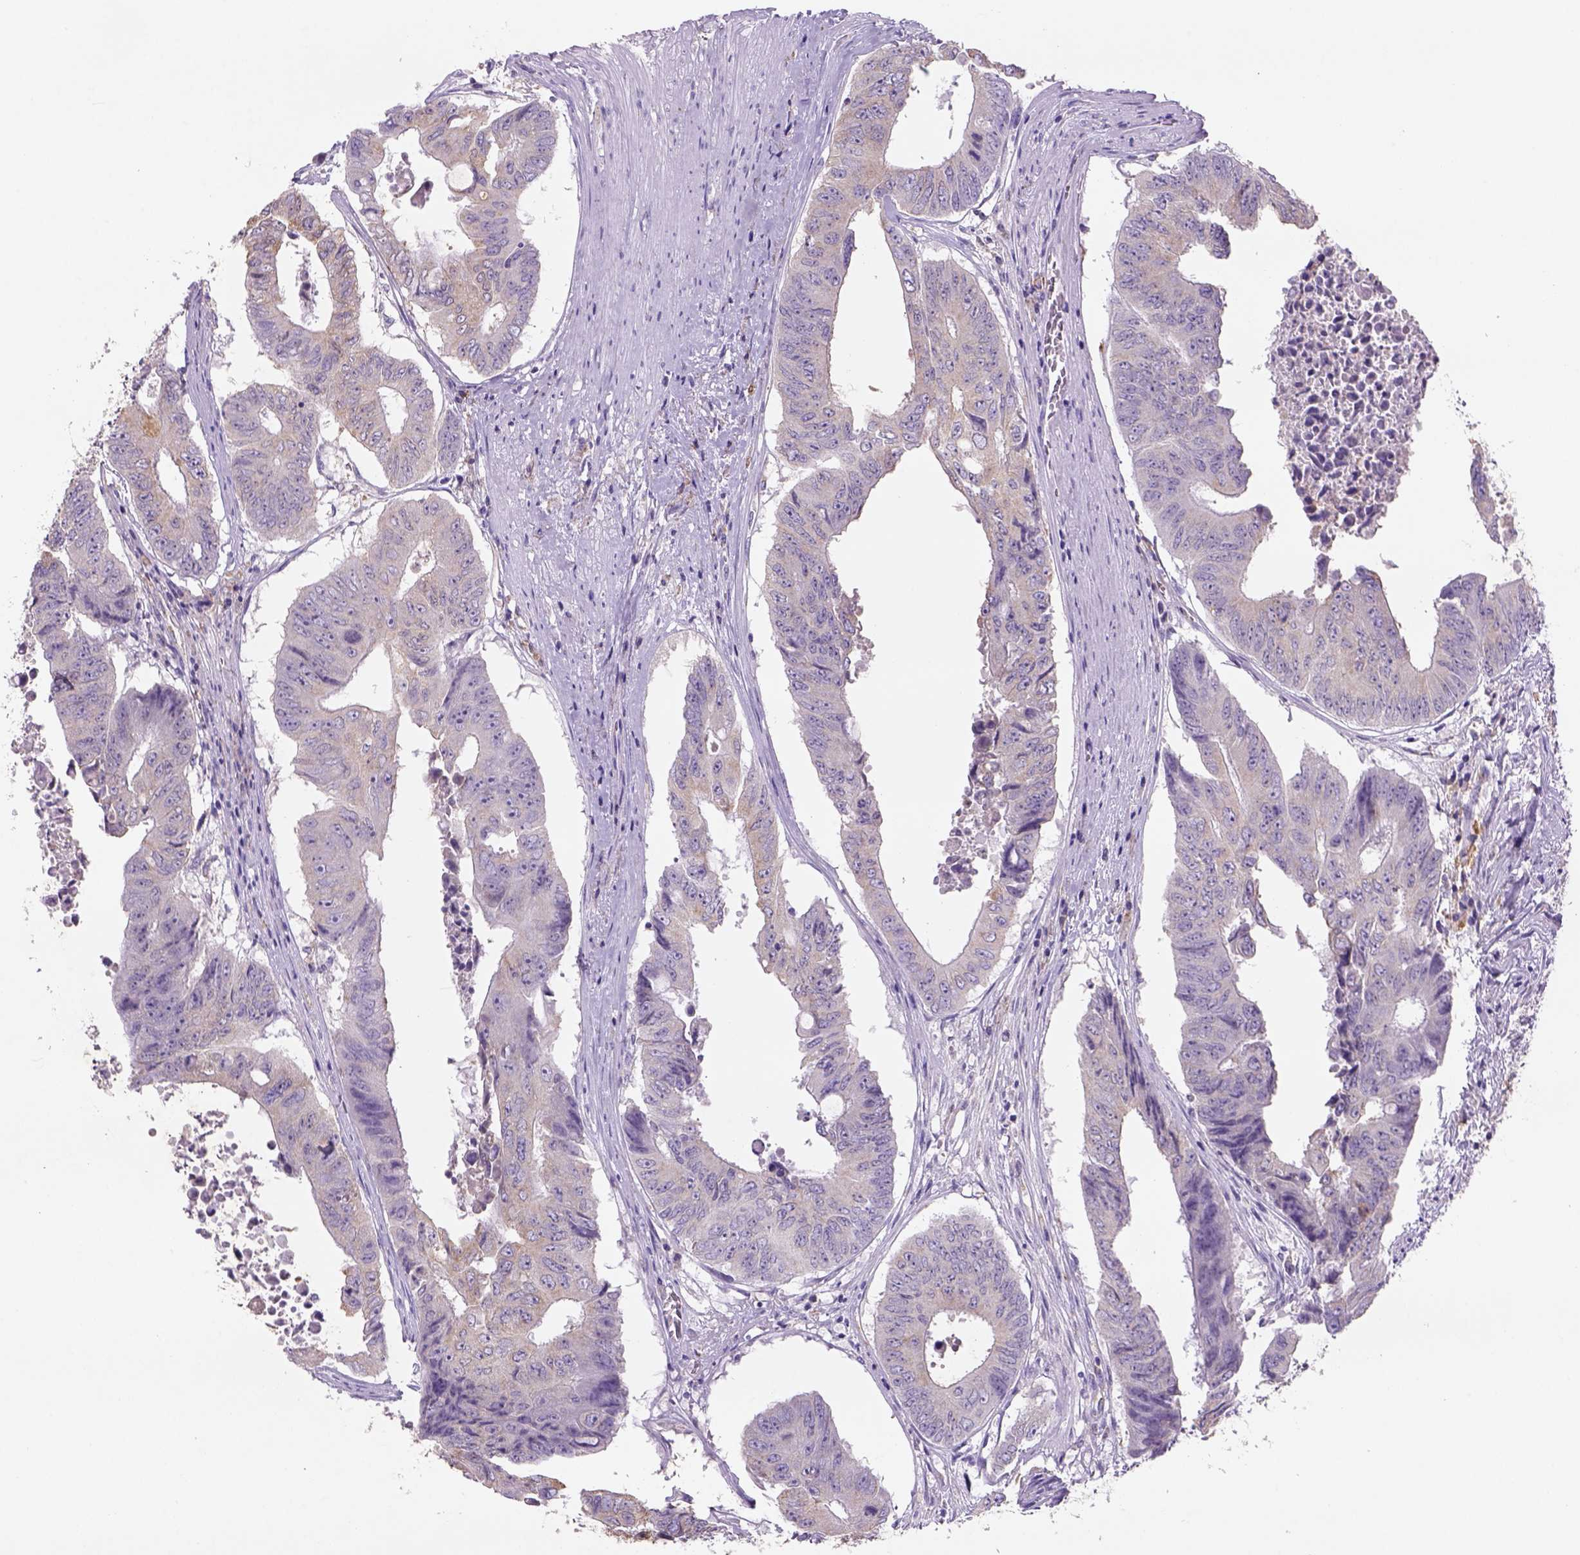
{"staining": {"intensity": "weak", "quantity": ">75%", "location": "cytoplasmic/membranous"}, "tissue": "colorectal cancer", "cell_type": "Tumor cells", "image_type": "cancer", "snomed": [{"axis": "morphology", "description": "Adenocarcinoma, NOS"}, {"axis": "topography", "description": "Rectum"}], "caption": "Approximately >75% of tumor cells in human colorectal cancer (adenocarcinoma) exhibit weak cytoplasmic/membranous protein positivity as visualized by brown immunohistochemical staining.", "gene": "NAALAD2", "patient": {"sex": "male", "age": 59}}